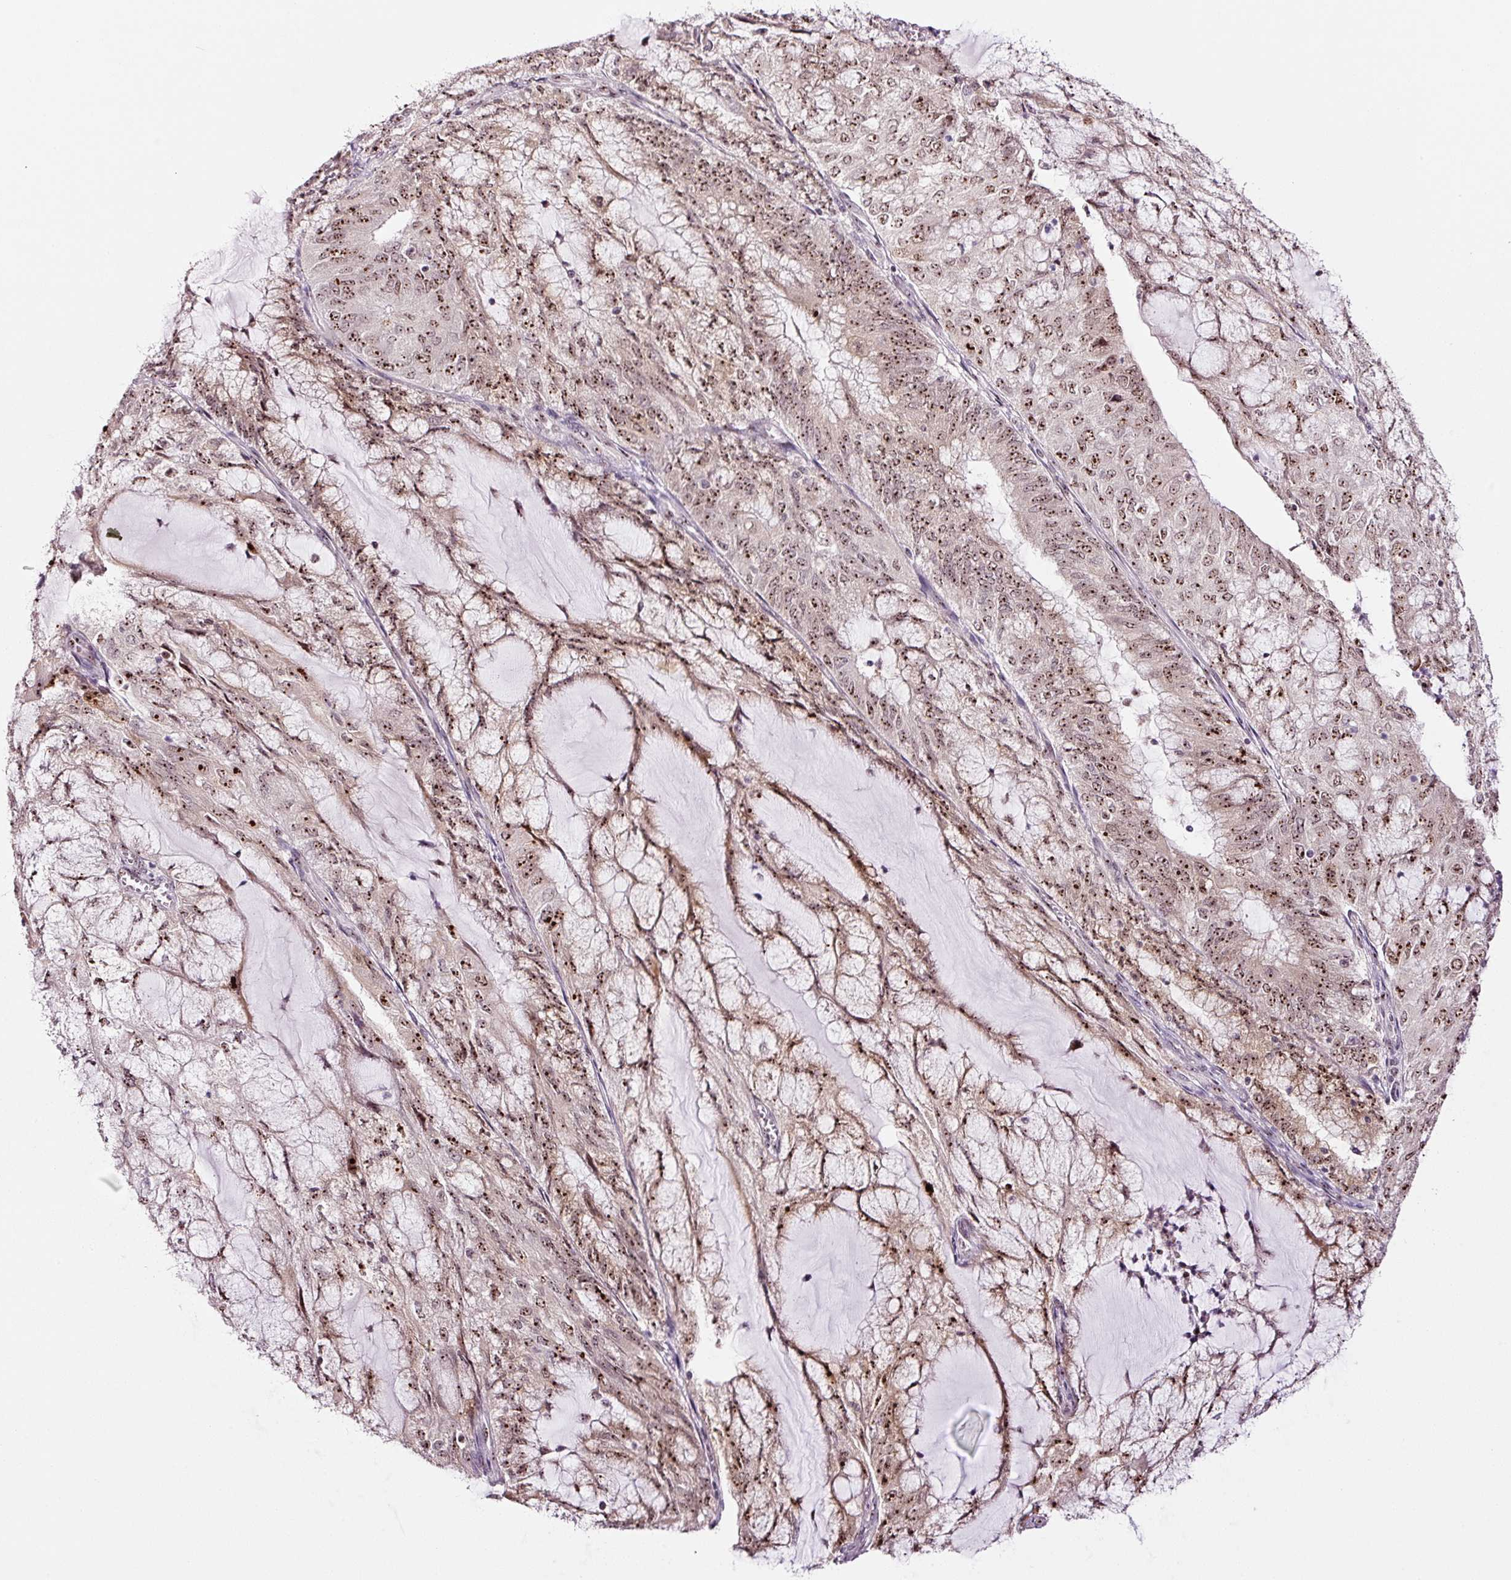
{"staining": {"intensity": "moderate", "quantity": ">75%", "location": "nuclear"}, "tissue": "endometrial cancer", "cell_type": "Tumor cells", "image_type": "cancer", "snomed": [{"axis": "morphology", "description": "Adenocarcinoma, NOS"}, {"axis": "topography", "description": "Endometrium"}], "caption": "A photomicrograph of human endometrial cancer (adenocarcinoma) stained for a protein shows moderate nuclear brown staining in tumor cells.", "gene": "GNL3", "patient": {"sex": "female", "age": 81}}